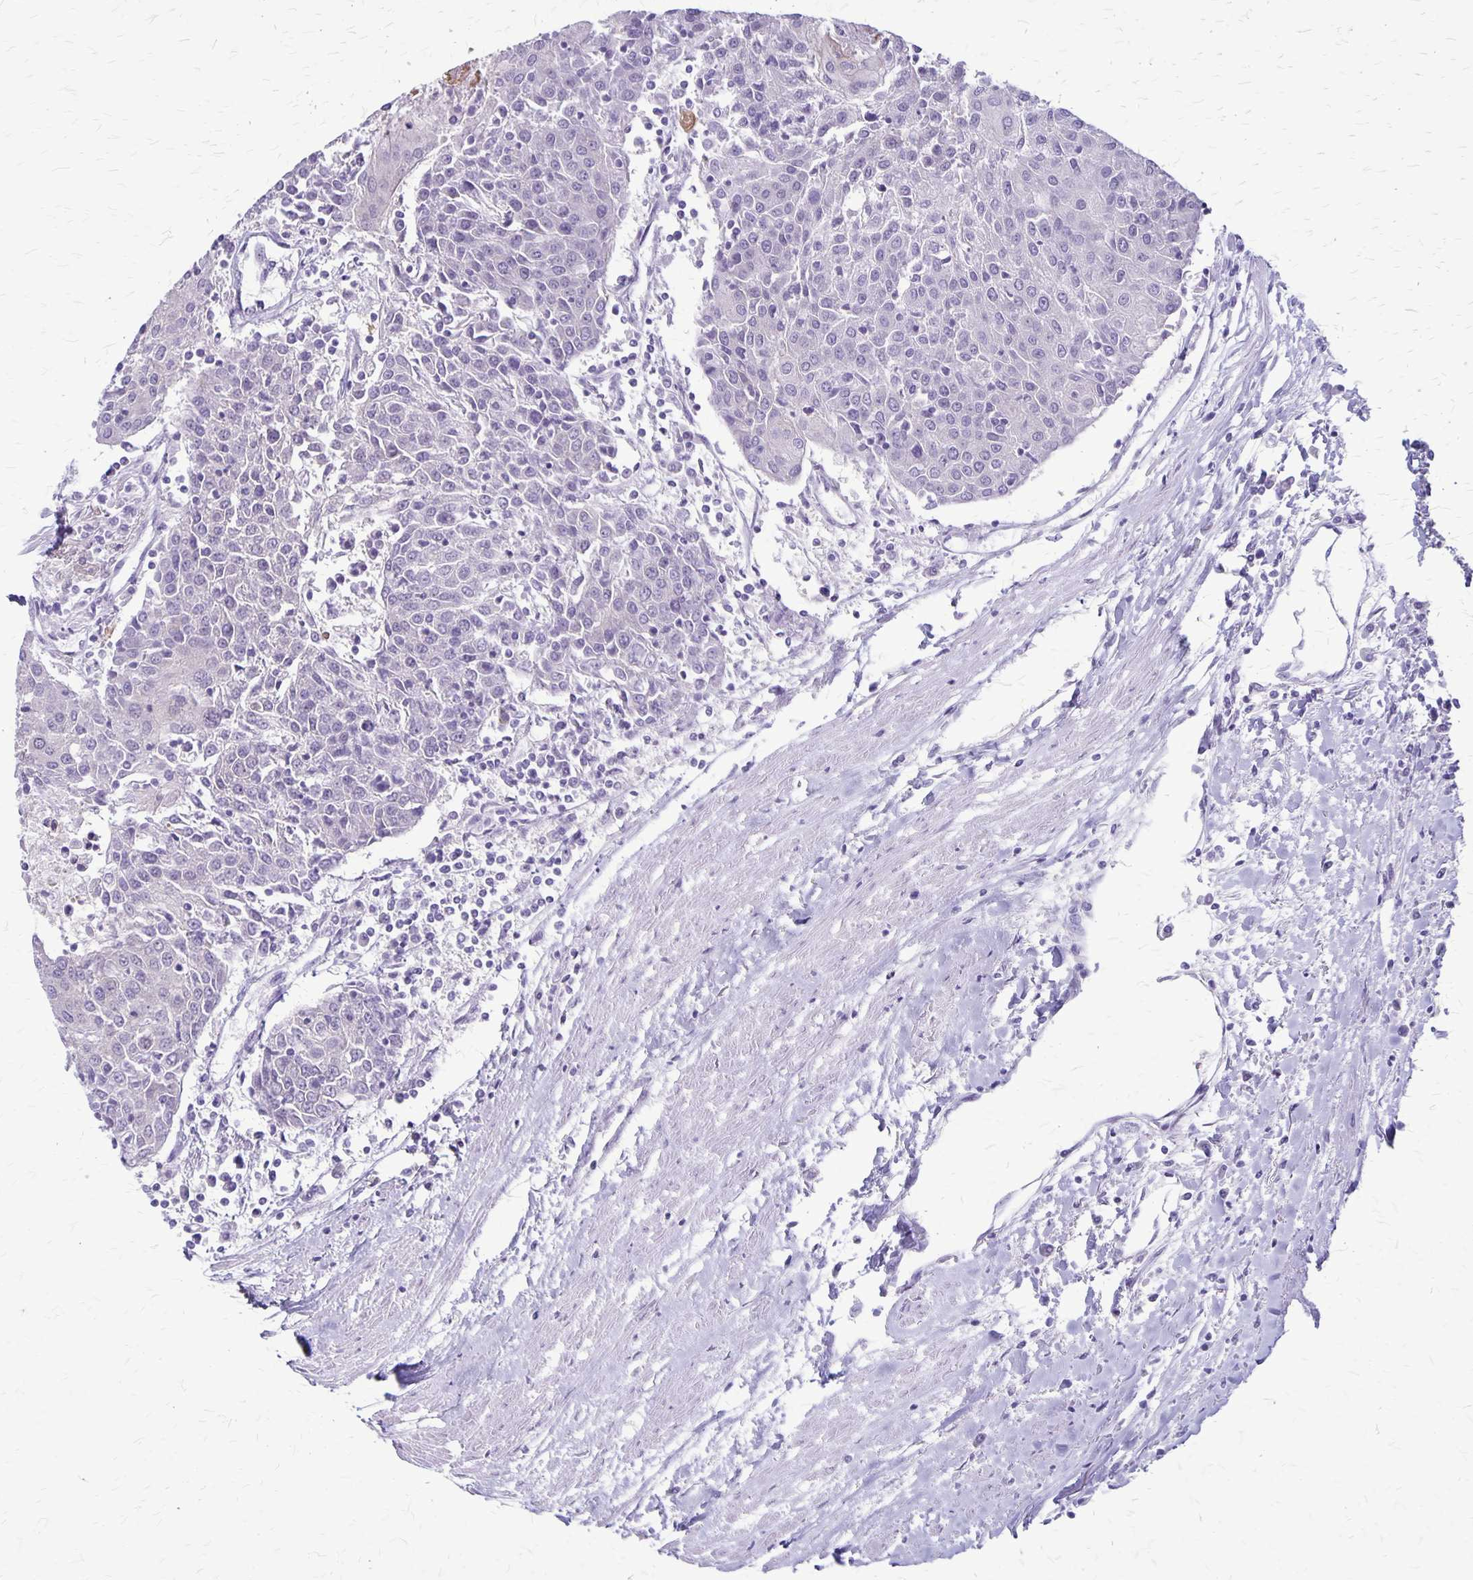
{"staining": {"intensity": "negative", "quantity": "none", "location": "none"}, "tissue": "urothelial cancer", "cell_type": "Tumor cells", "image_type": "cancer", "snomed": [{"axis": "morphology", "description": "Urothelial carcinoma, High grade"}, {"axis": "topography", "description": "Urinary bladder"}], "caption": "Tumor cells are negative for brown protein staining in urothelial cancer.", "gene": "PLXNB3", "patient": {"sex": "female", "age": 85}}